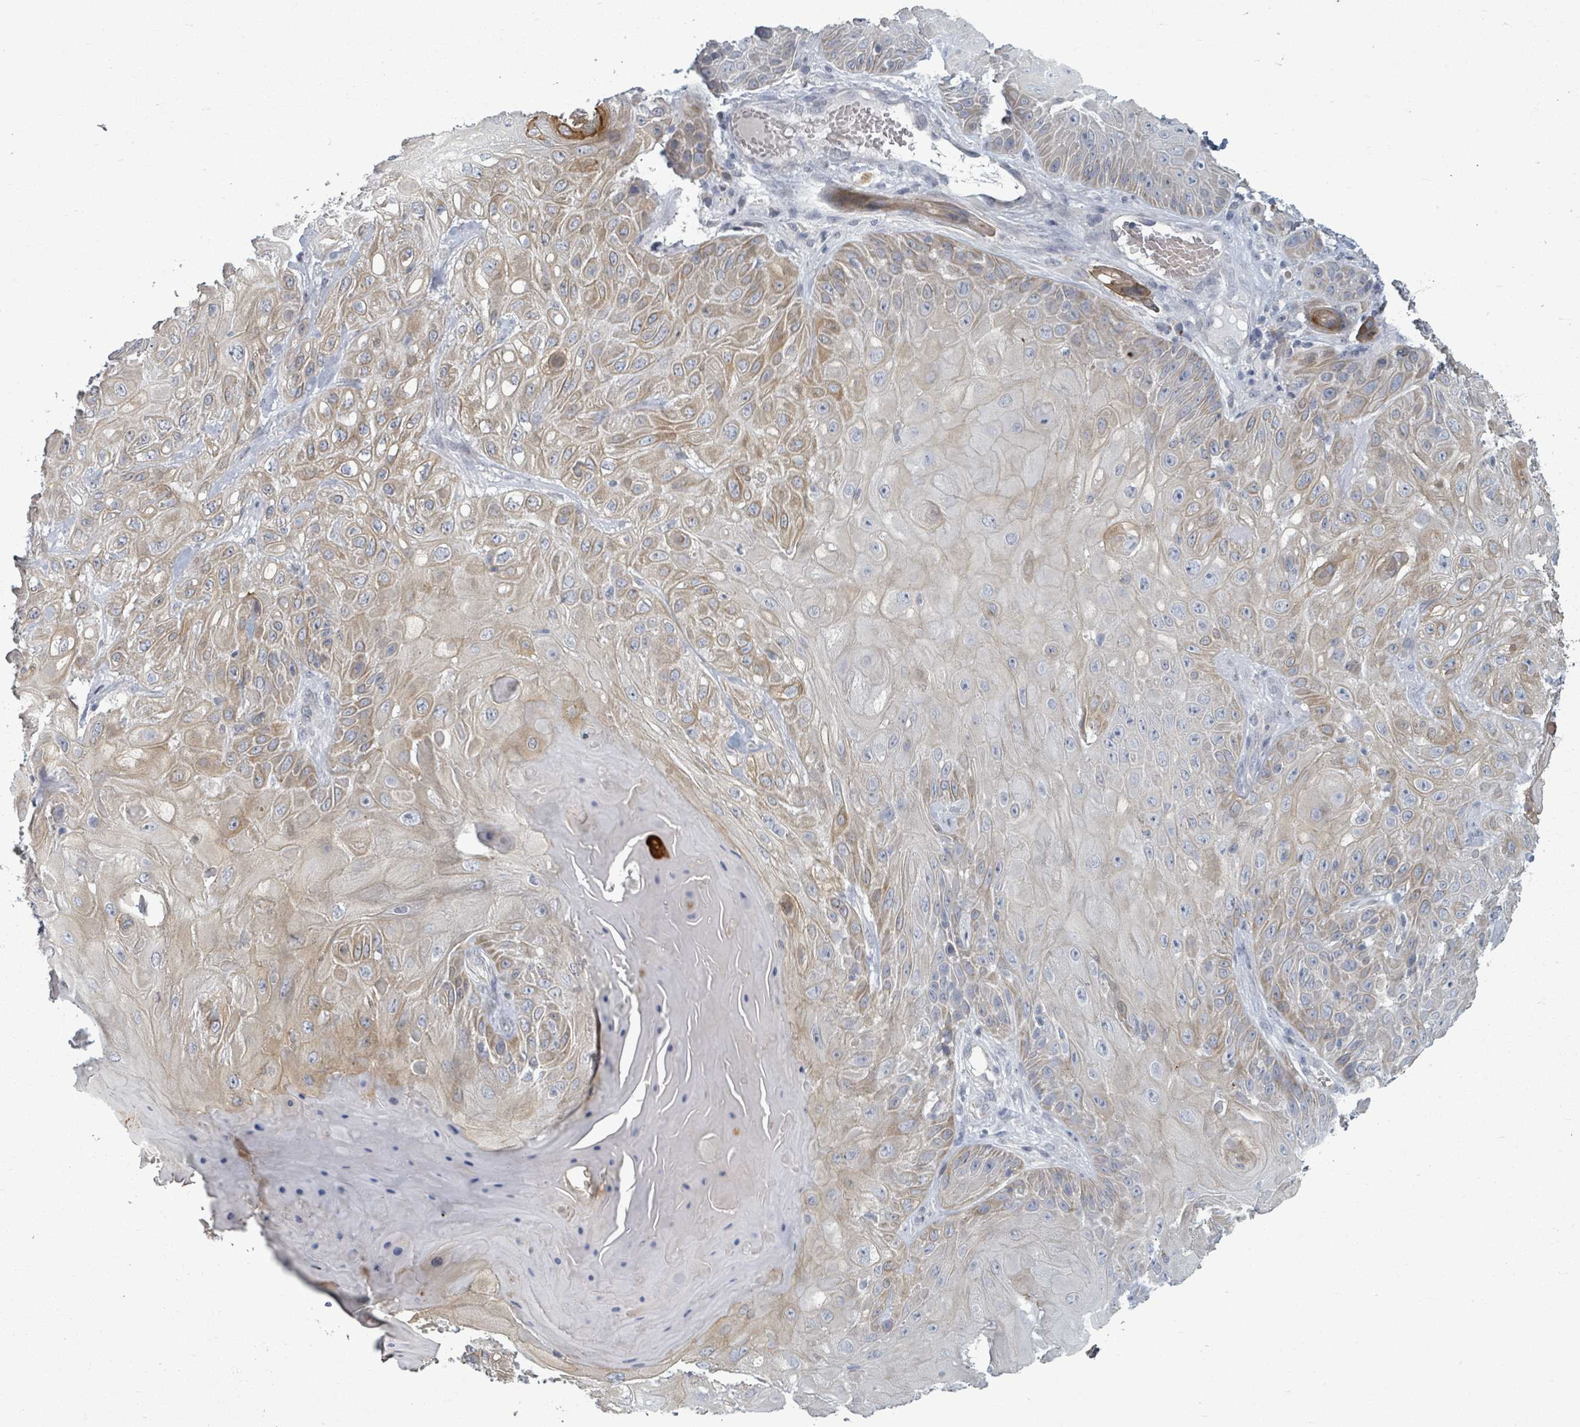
{"staining": {"intensity": "weak", "quantity": "25%-75%", "location": "cytoplasmic/membranous"}, "tissue": "skin cancer", "cell_type": "Tumor cells", "image_type": "cancer", "snomed": [{"axis": "morphology", "description": "Normal tissue, NOS"}, {"axis": "morphology", "description": "Squamous cell carcinoma, NOS"}, {"axis": "topography", "description": "Skin"}, {"axis": "topography", "description": "Cartilage tissue"}], "caption": "A micrograph of skin squamous cell carcinoma stained for a protein reveals weak cytoplasmic/membranous brown staining in tumor cells.", "gene": "PTPN20", "patient": {"sex": "female", "age": 79}}